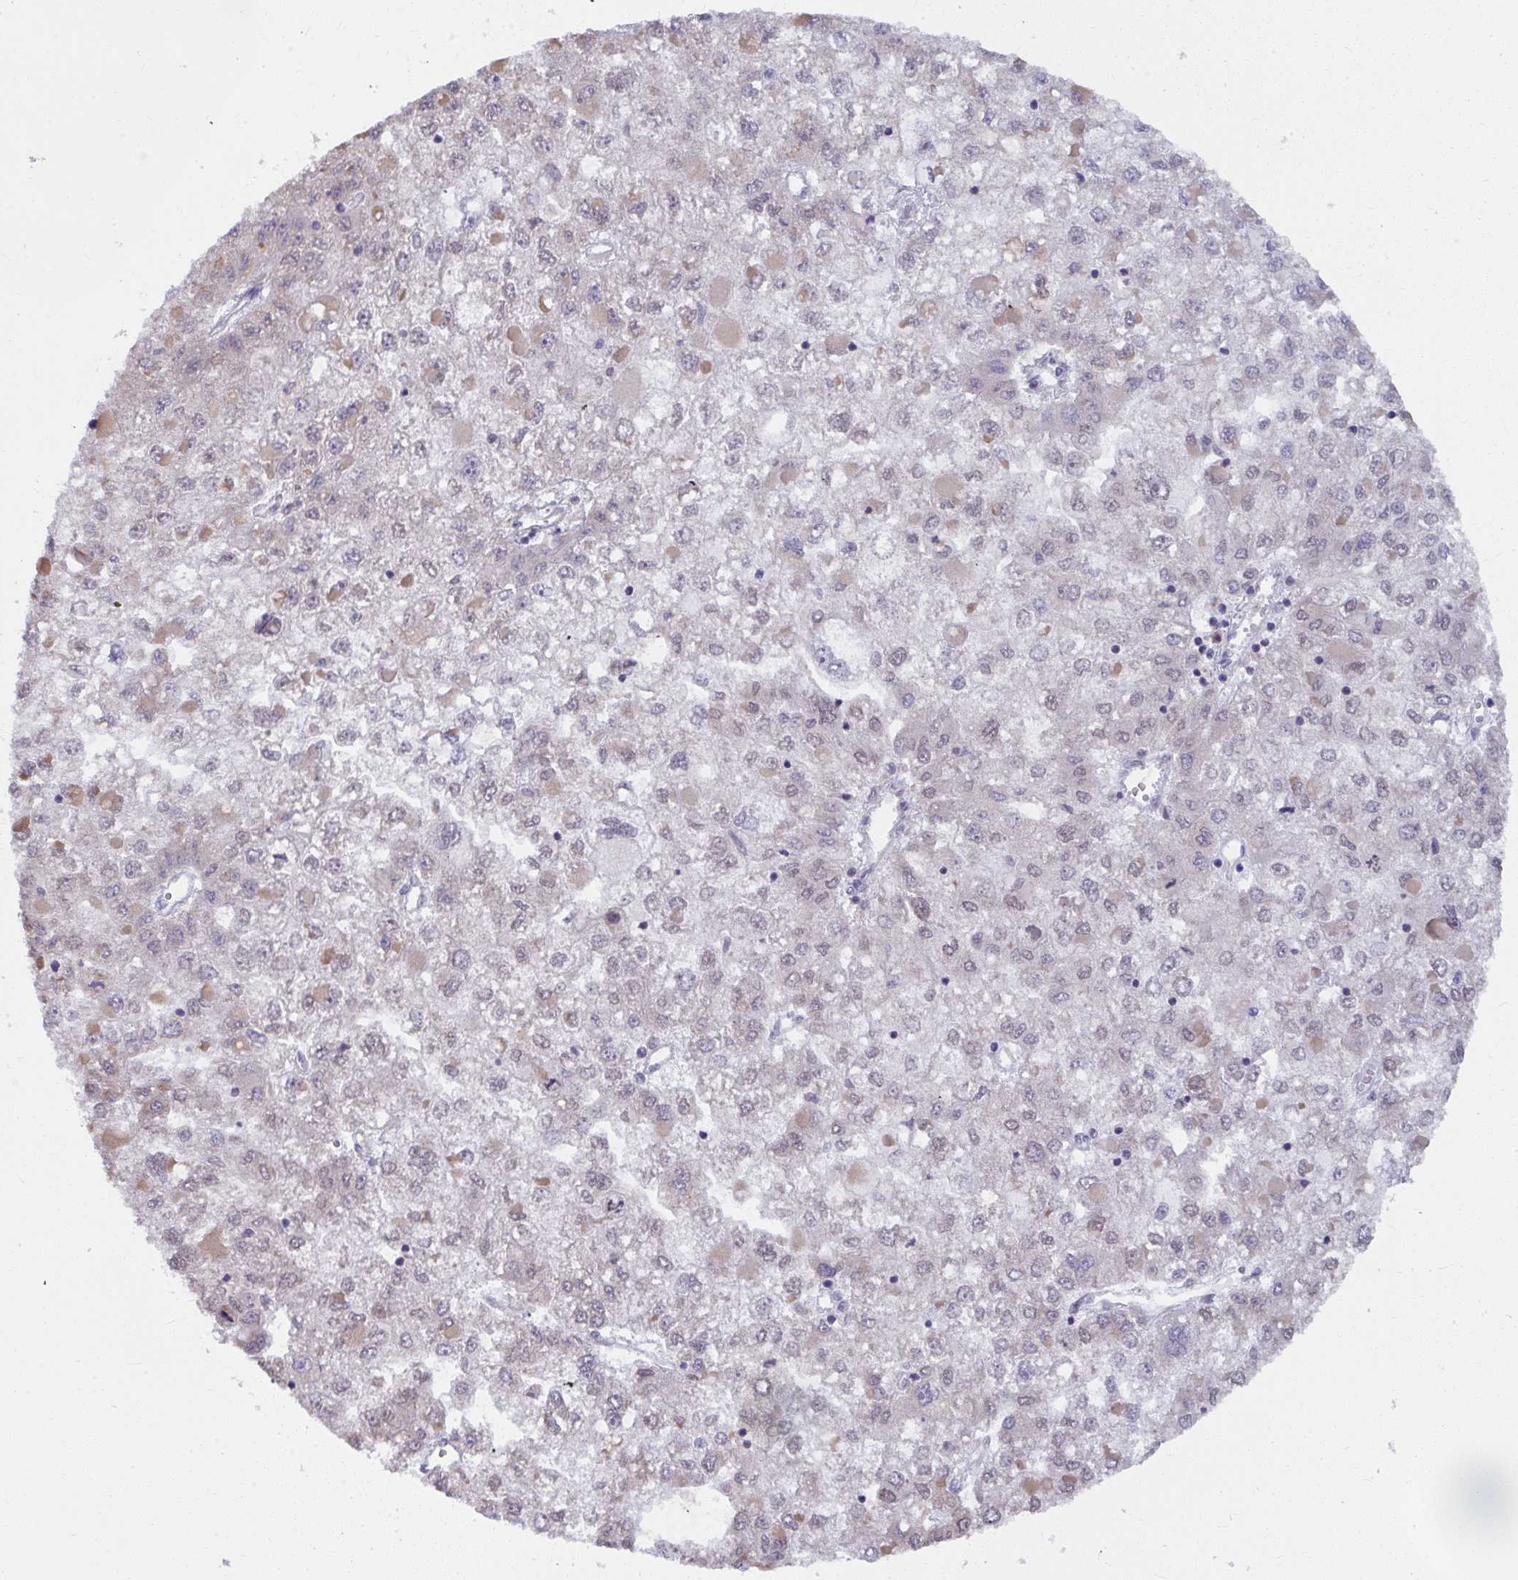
{"staining": {"intensity": "negative", "quantity": "none", "location": "none"}, "tissue": "liver cancer", "cell_type": "Tumor cells", "image_type": "cancer", "snomed": [{"axis": "morphology", "description": "Carcinoma, Hepatocellular, NOS"}, {"axis": "topography", "description": "Liver"}], "caption": "Tumor cells are negative for brown protein staining in liver cancer. (DAB immunohistochemistry (IHC), high magnification).", "gene": "NMNAT1", "patient": {"sex": "male", "age": 40}}